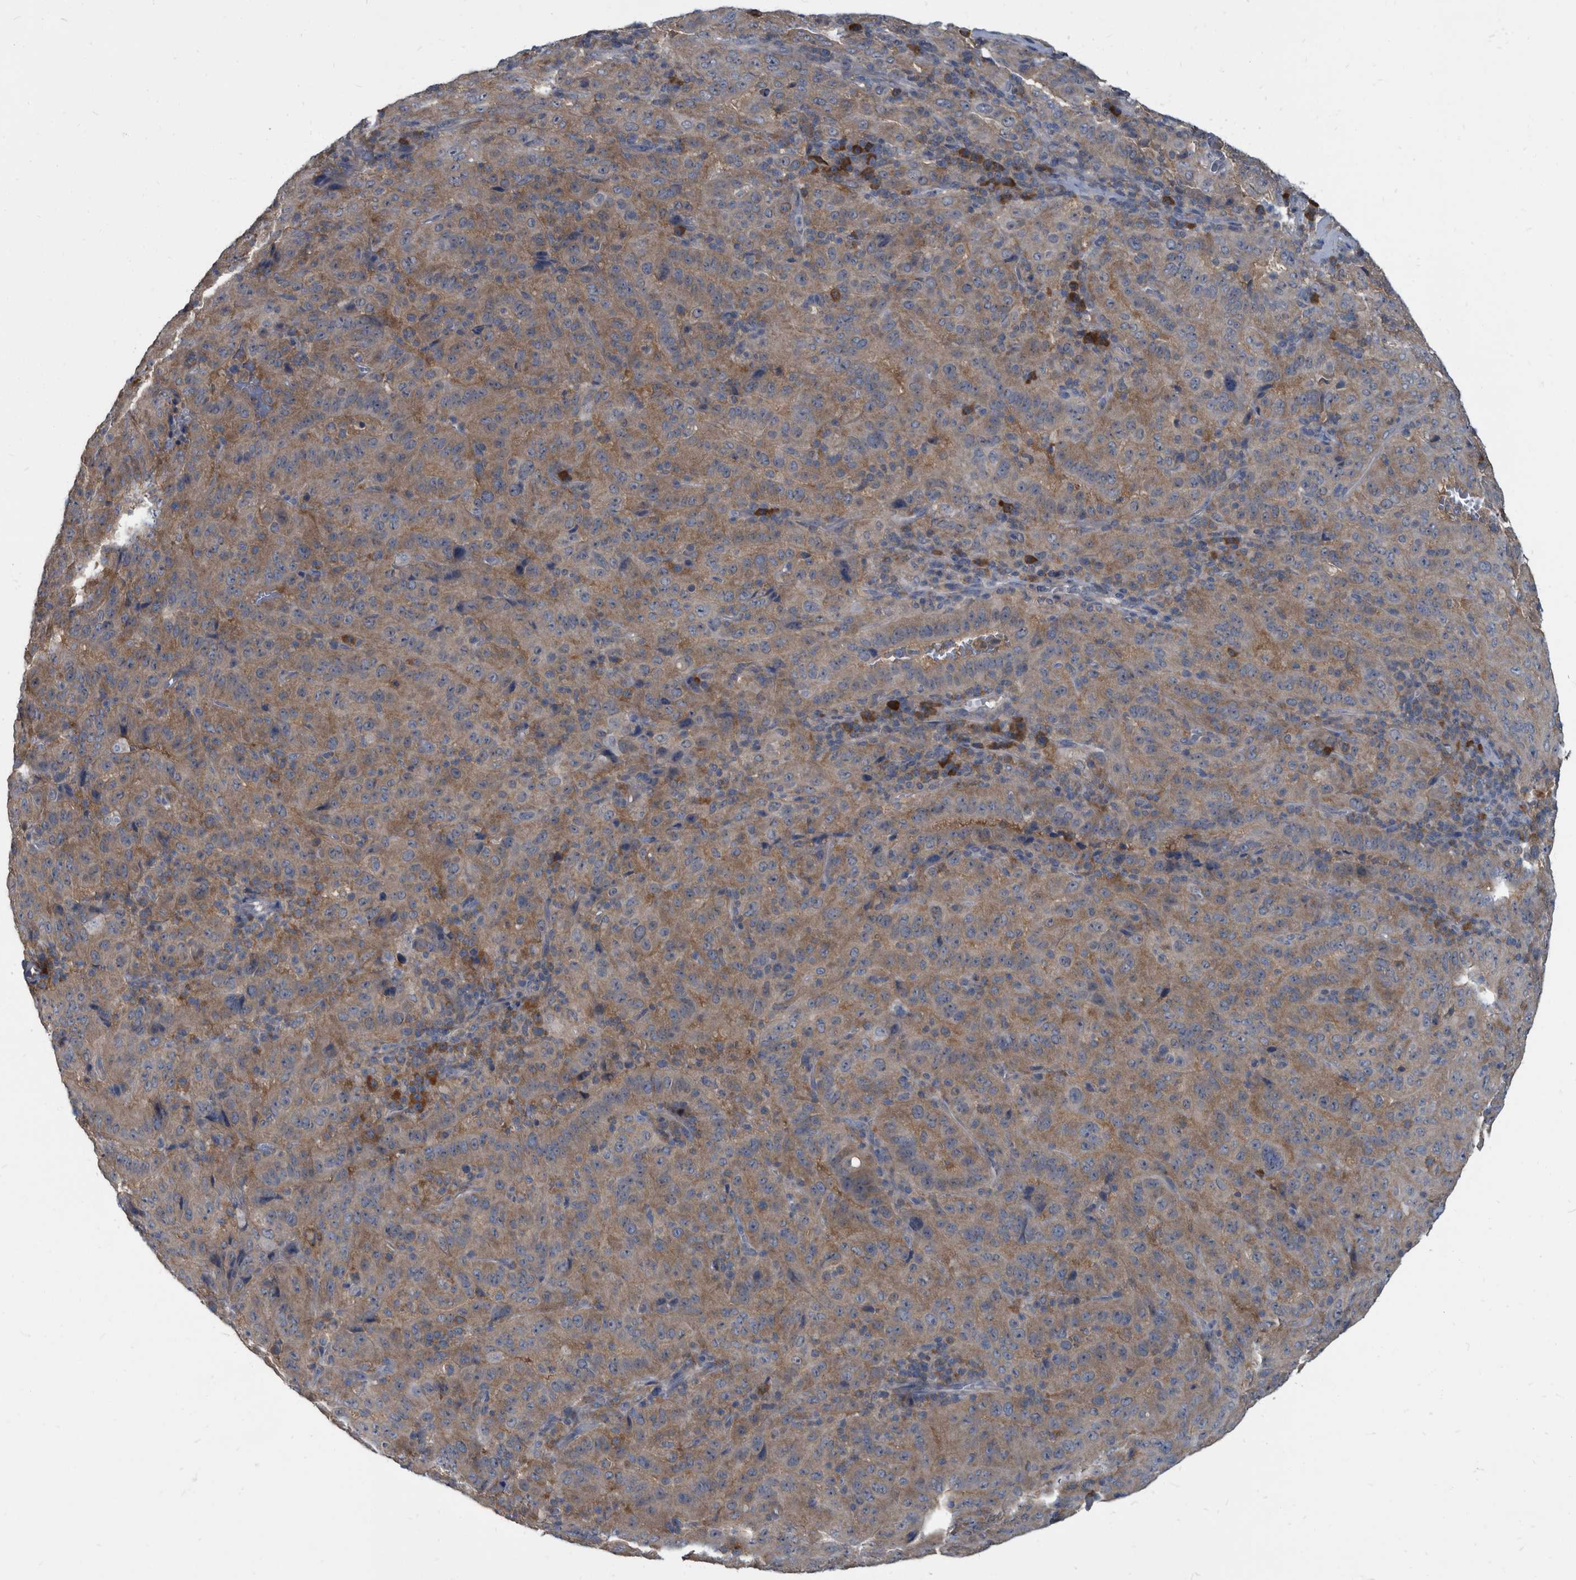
{"staining": {"intensity": "weak", "quantity": "25%-75%", "location": "cytoplasmic/membranous"}, "tissue": "pancreatic cancer", "cell_type": "Tumor cells", "image_type": "cancer", "snomed": [{"axis": "morphology", "description": "Adenocarcinoma, NOS"}, {"axis": "topography", "description": "Pancreas"}], "caption": "Immunohistochemistry of human pancreatic cancer shows low levels of weak cytoplasmic/membranous expression in approximately 25%-75% of tumor cells.", "gene": "CDV3", "patient": {"sex": "male", "age": 63}}